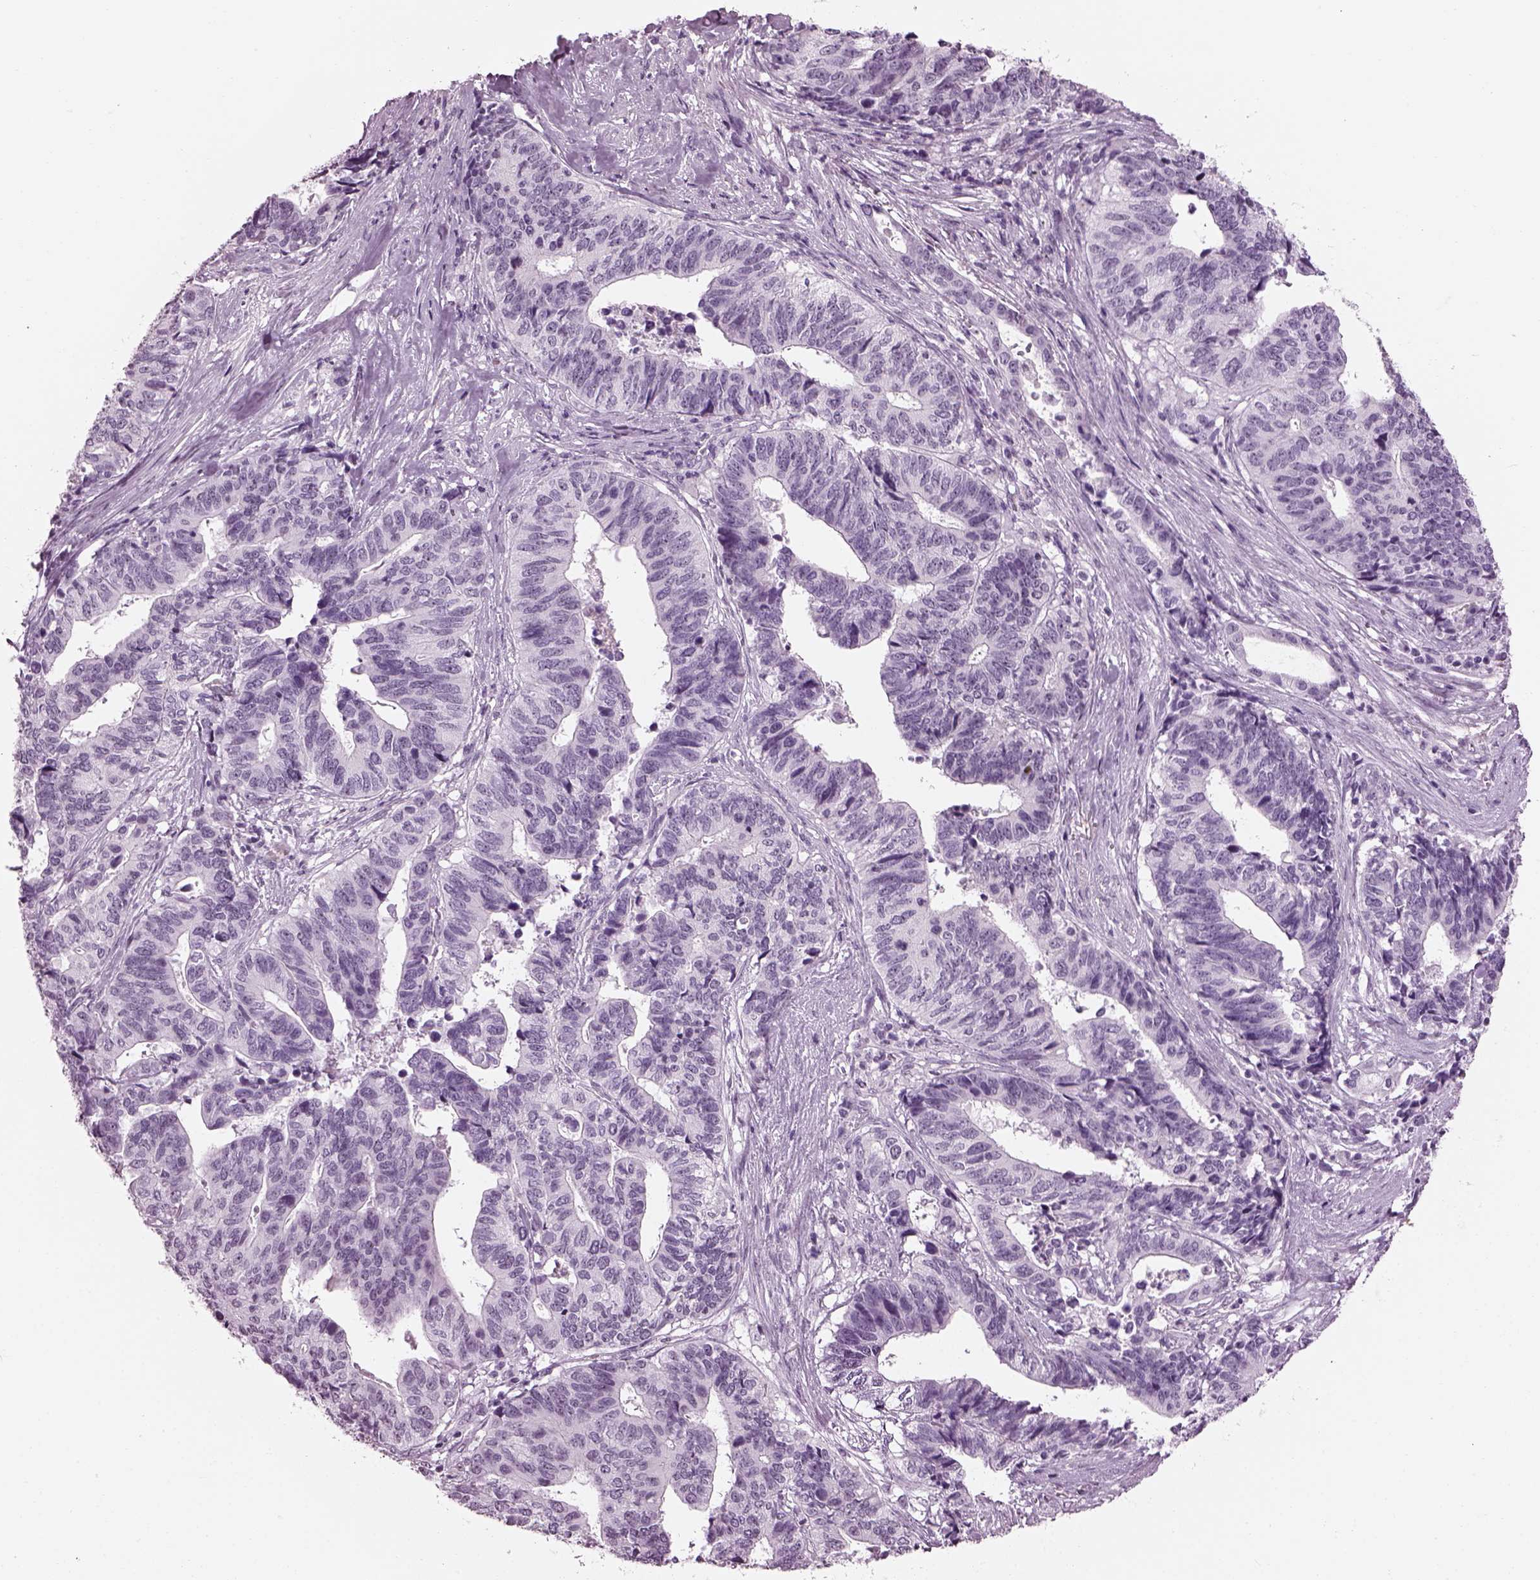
{"staining": {"intensity": "negative", "quantity": "none", "location": "none"}, "tissue": "stomach cancer", "cell_type": "Tumor cells", "image_type": "cancer", "snomed": [{"axis": "morphology", "description": "Adenocarcinoma, NOS"}, {"axis": "topography", "description": "Stomach, upper"}], "caption": "Immunohistochemical staining of stomach adenocarcinoma displays no significant positivity in tumor cells.", "gene": "ADGRG2", "patient": {"sex": "female", "age": 67}}